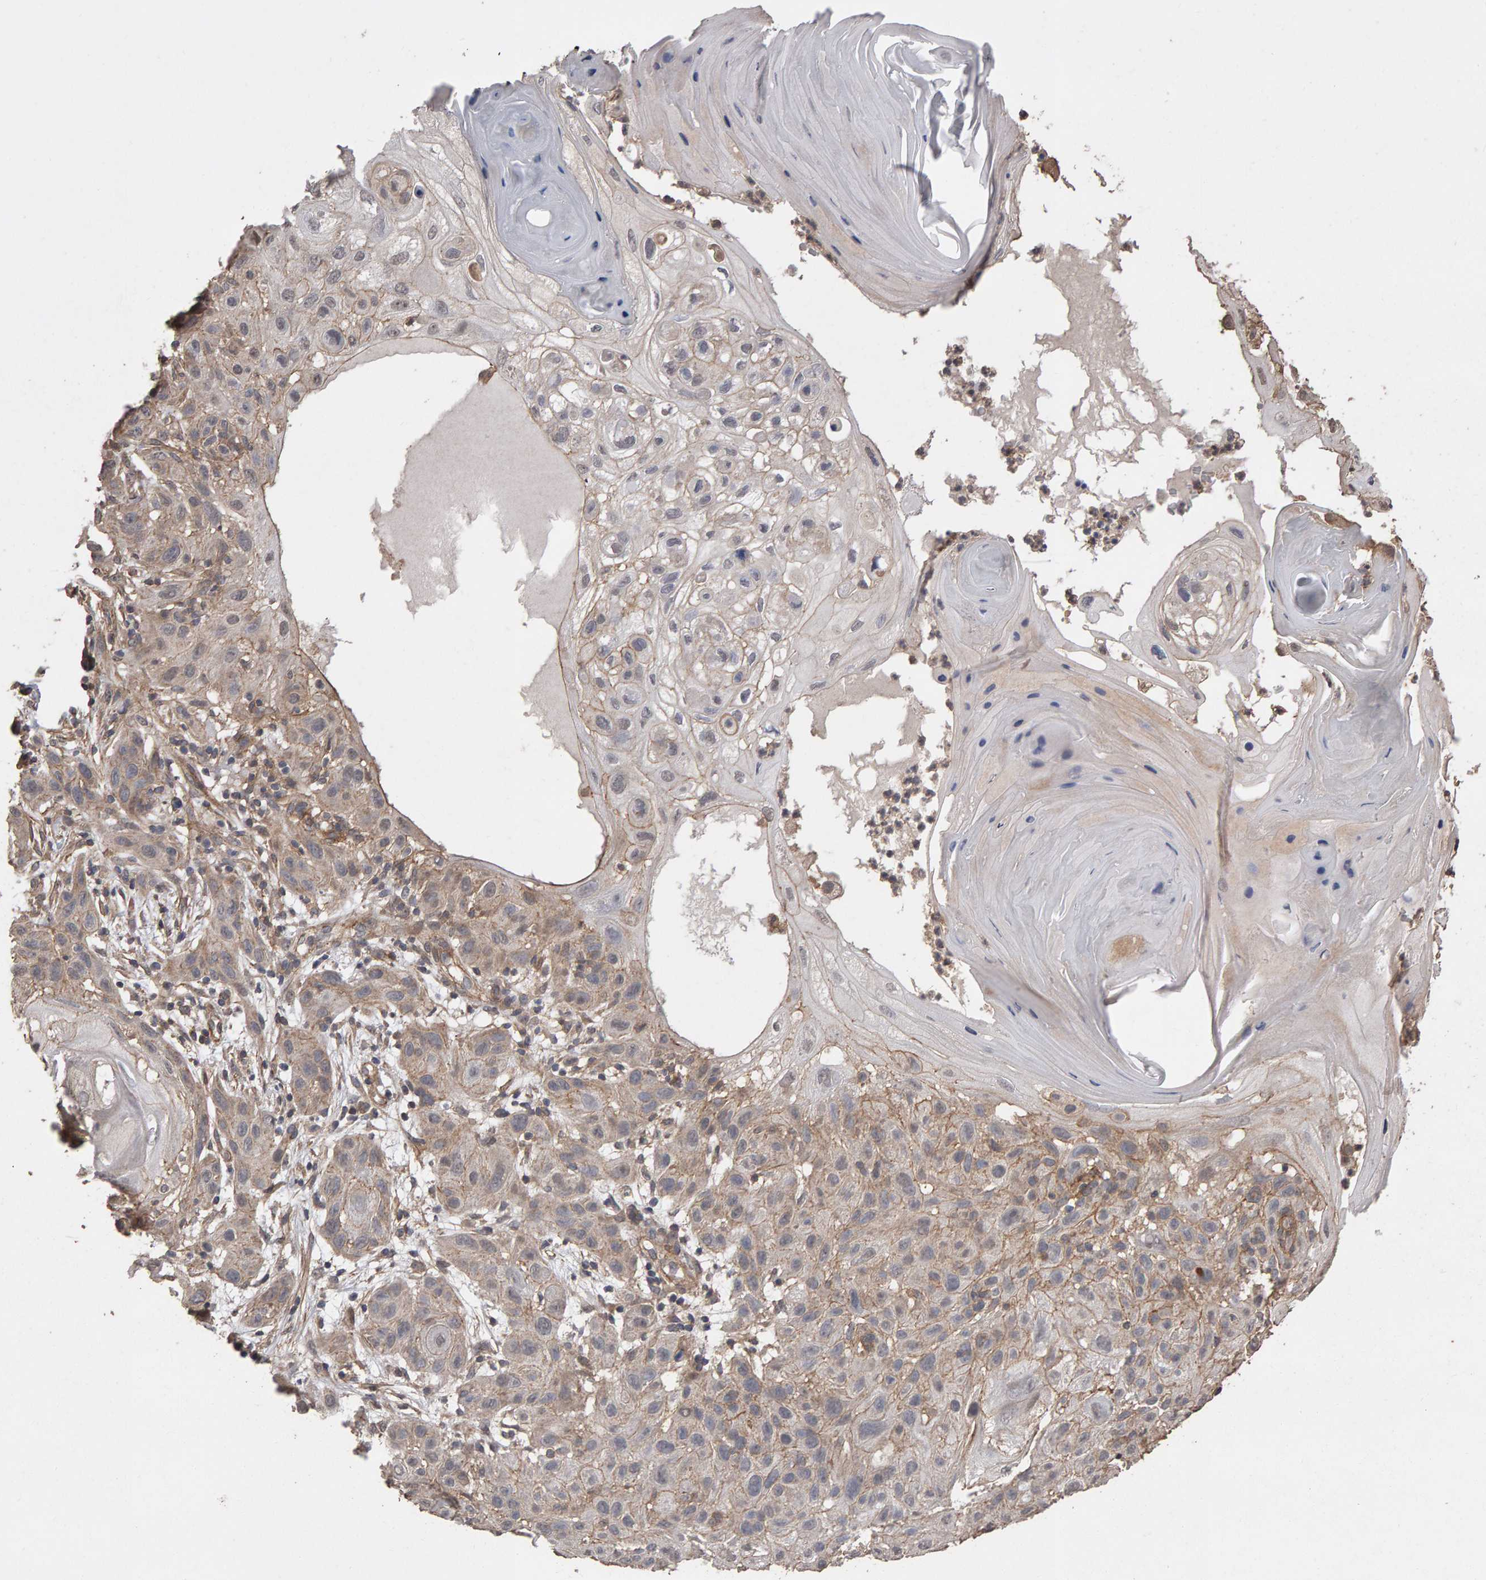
{"staining": {"intensity": "weak", "quantity": "25%-75%", "location": "cytoplasmic/membranous"}, "tissue": "skin cancer", "cell_type": "Tumor cells", "image_type": "cancer", "snomed": [{"axis": "morphology", "description": "Squamous cell carcinoma, NOS"}, {"axis": "topography", "description": "Skin"}], "caption": "Skin cancer stained with a protein marker shows weak staining in tumor cells.", "gene": "SCRIB", "patient": {"sex": "female", "age": 96}}